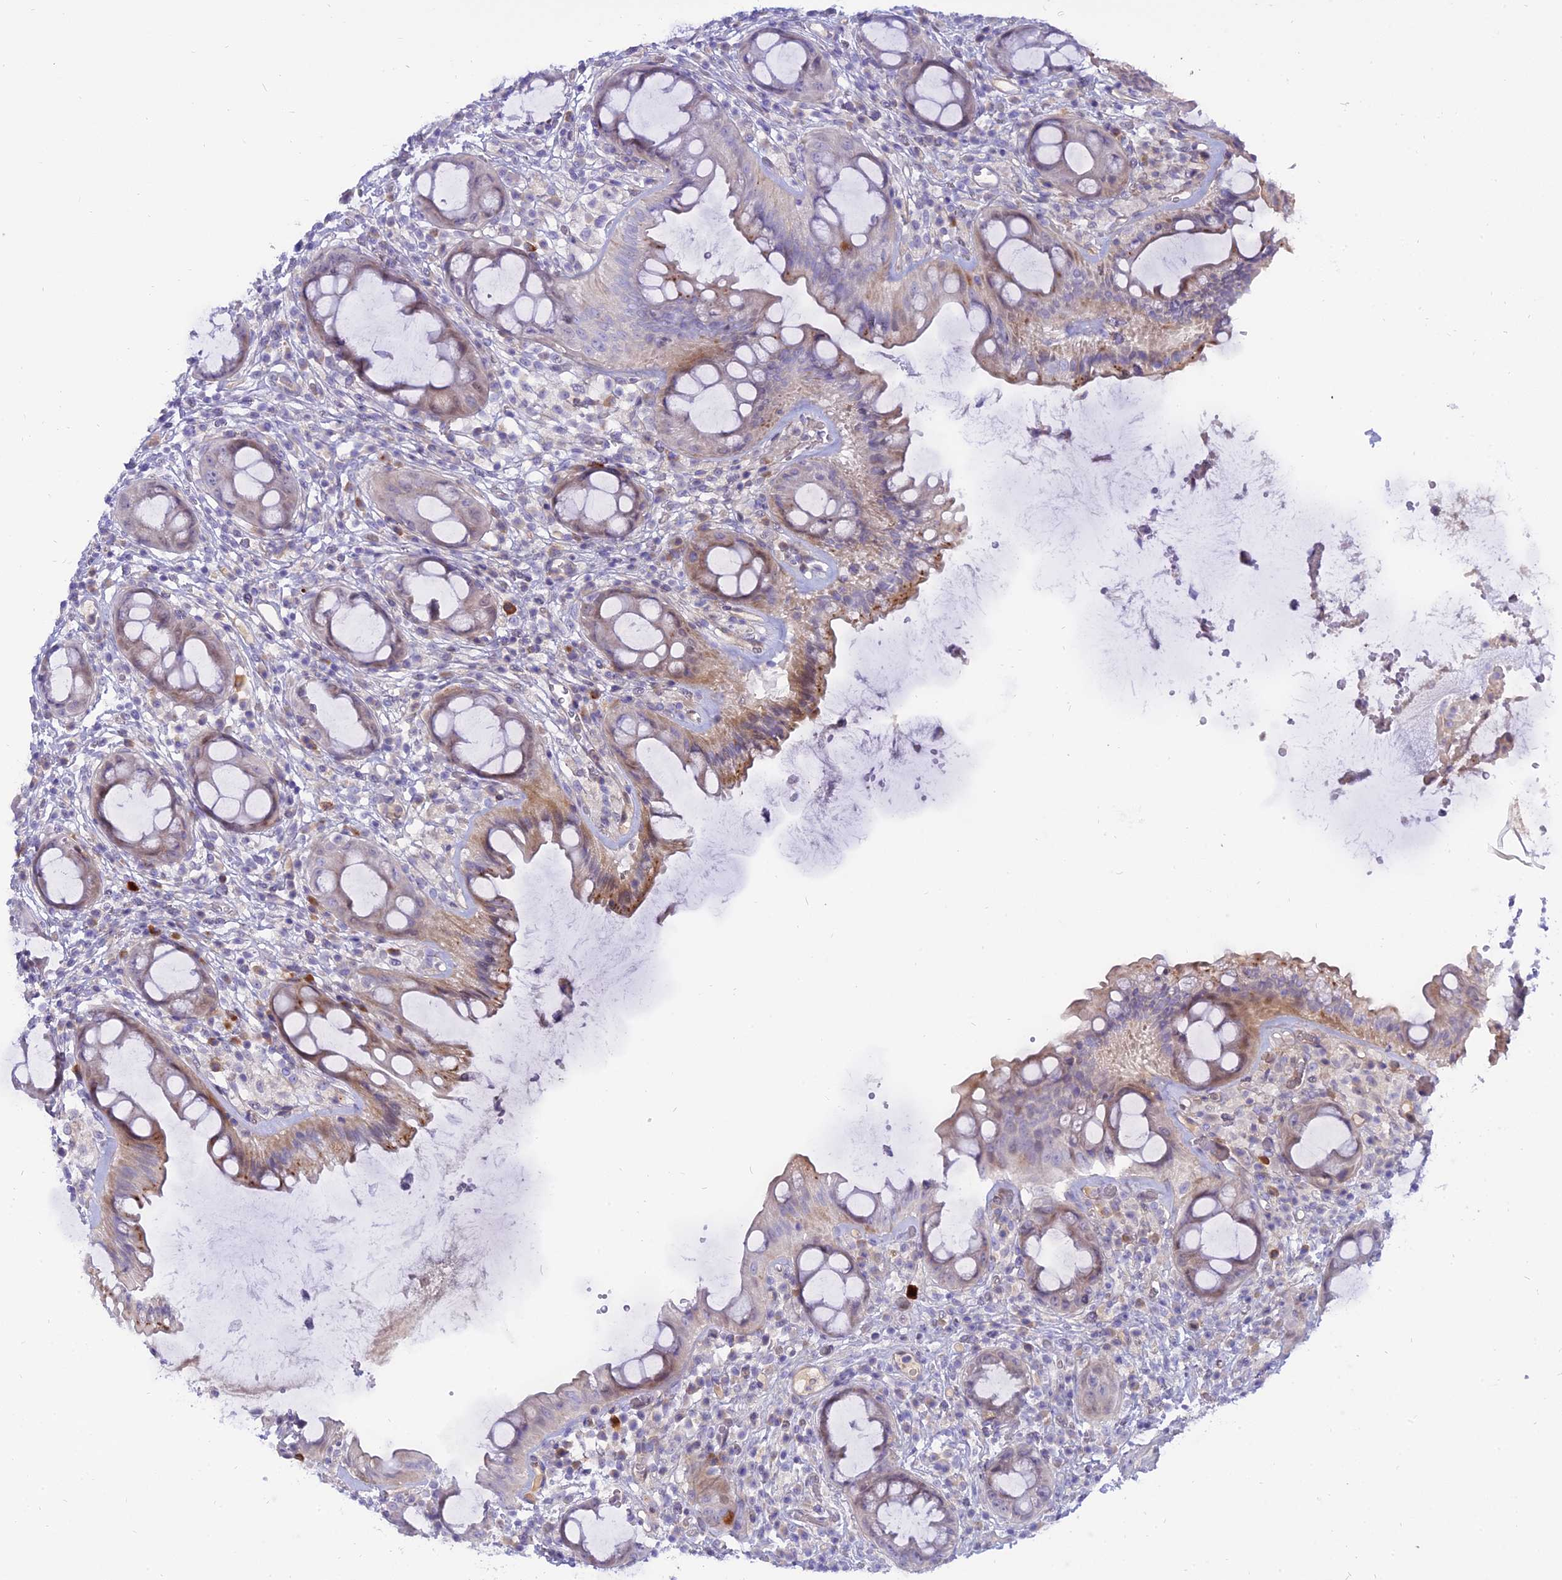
{"staining": {"intensity": "weak", "quantity": "25%-75%", "location": "cytoplasmic/membranous"}, "tissue": "rectum", "cell_type": "Glandular cells", "image_type": "normal", "snomed": [{"axis": "morphology", "description": "Normal tissue, NOS"}, {"axis": "topography", "description": "Rectum"}], "caption": "This photomicrograph exhibits immunohistochemistry (IHC) staining of unremarkable human rectum, with low weak cytoplasmic/membranous expression in approximately 25%-75% of glandular cells.", "gene": "MBD3L1", "patient": {"sex": "female", "age": 57}}